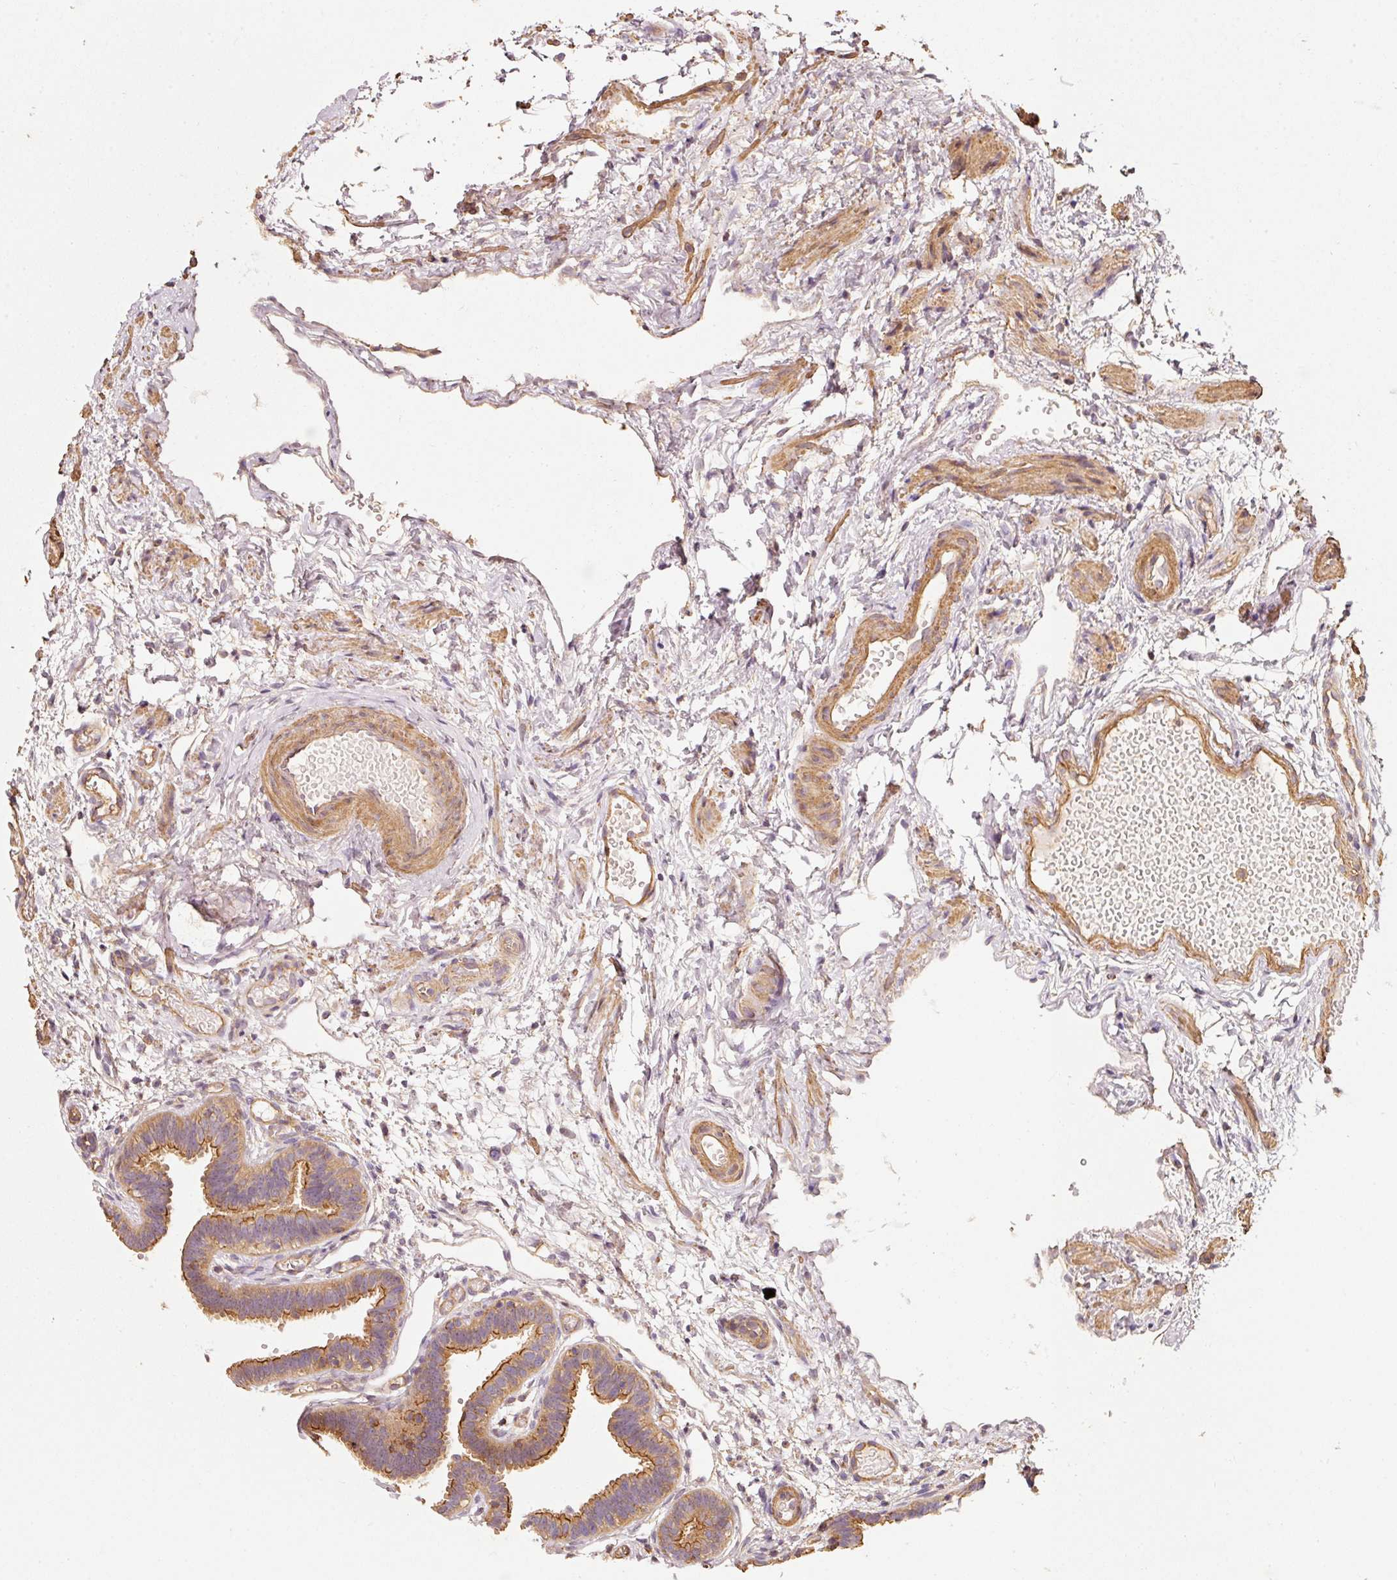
{"staining": {"intensity": "moderate", "quantity": ">75%", "location": "cytoplasmic/membranous"}, "tissue": "fallopian tube", "cell_type": "Glandular cells", "image_type": "normal", "snomed": [{"axis": "morphology", "description": "Normal tissue, NOS"}, {"axis": "topography", "description": "Fallopian tube"}], "caption": "Immunohistochemical staining of normal human fallopian tube displays >75% levels of moderate cytoplasmic/membranous protein positivity in approximately >75% of glandular cells.", "gene": "CEP95", "patient": {"sex": "female", "age": 37}}